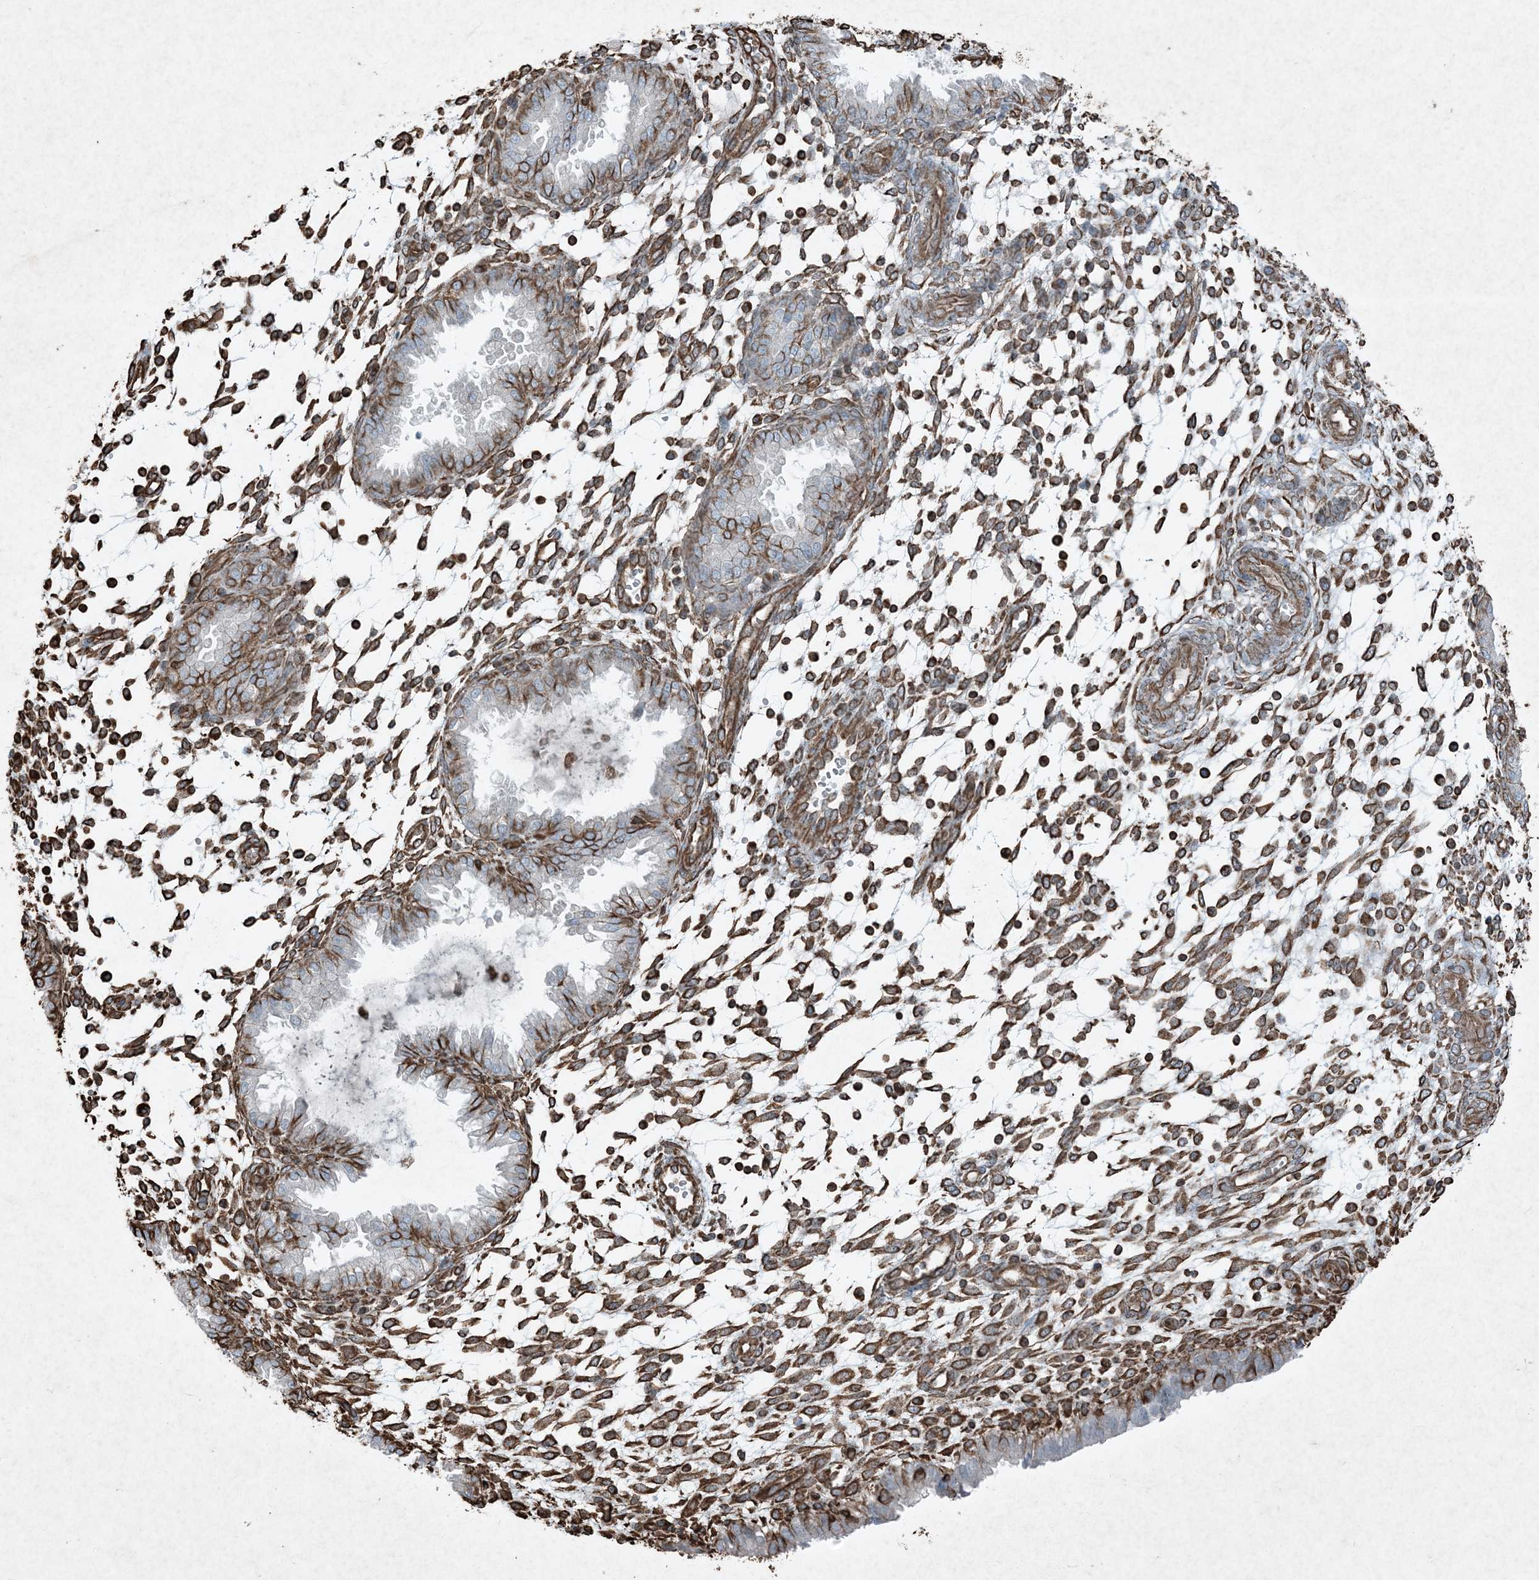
{"staining": {"intensity": "strong", "quantity": "25%-75%", "location": "cytoplasmic/membranous"}, "tissue": "endometrium", "cell_type": "Cells in endometrial stroma", "image_type": "normal", "snomed": [{"axis": "morphology", "description": "Normal tissue, NOS"}, {"axis": "topography", "description": "Endometrium"}], "caption": "An immunohistochemistry histopathology image of normal tissue is shown. Protein staining in brown labels strong cytoplasmic/membranous positivity in endometrium within cells in endometrial stroma. Using DAB (3,3'-diaminobenzidine) (brown) and hematoxylin (blue) stains, captured at high magnification using brightfield microscopy.", "gene": "RYK", "patient": {"sex": "female", "age": 33}}